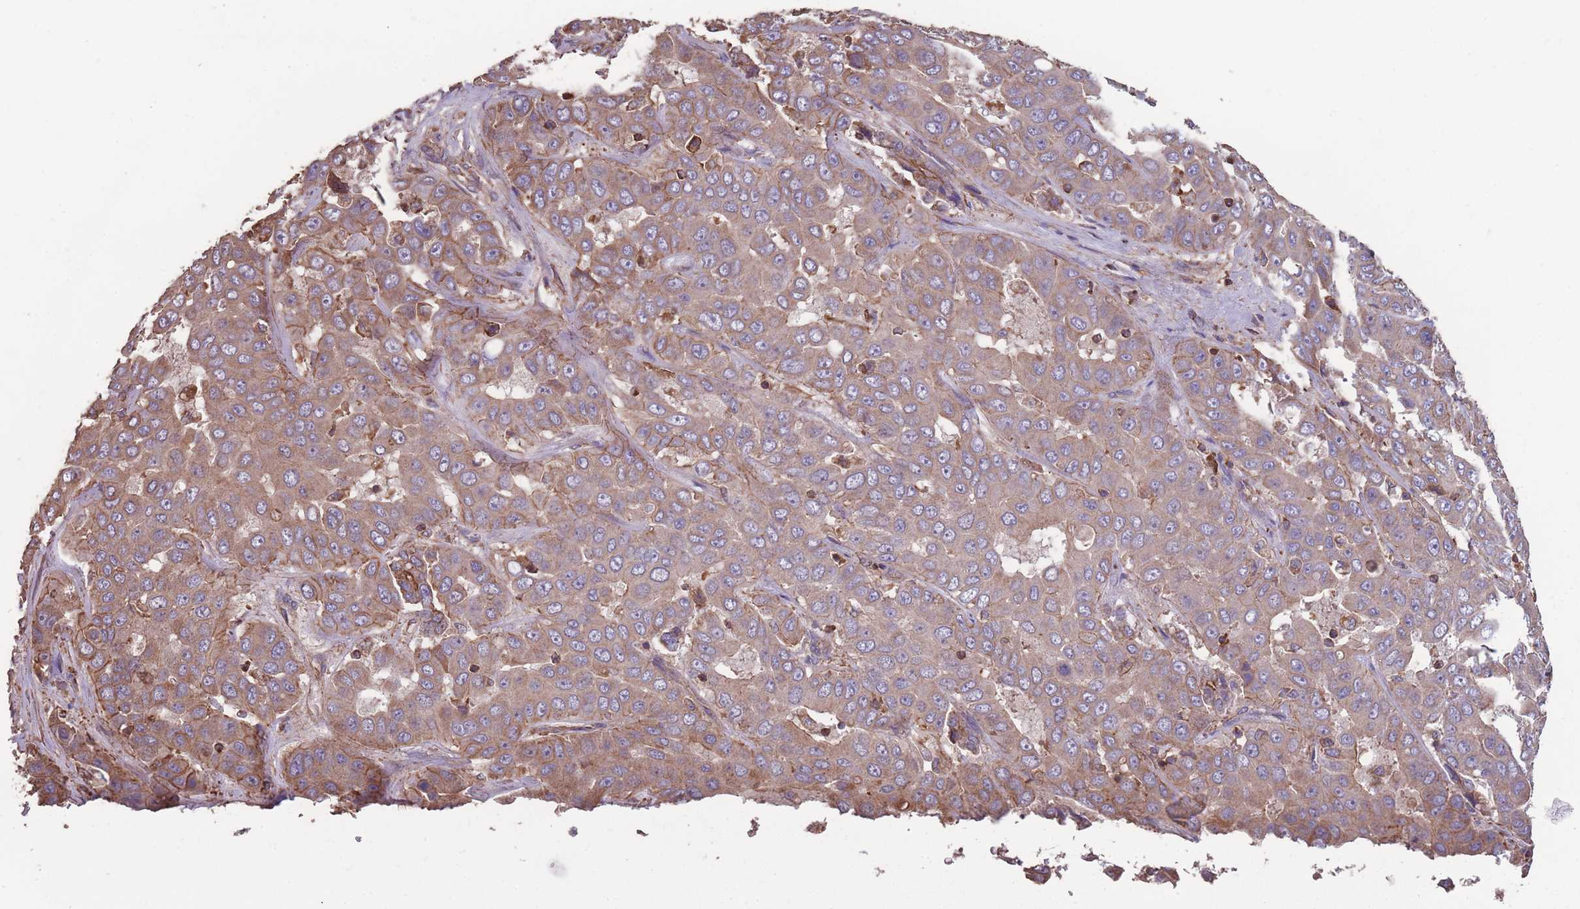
{"staining": {"intensity": "moderate", "quantity": ">75%", "location": "cytoplasmic/membranous"}, "tissue": "liver cancer", "cell_type": "Tumor cells", "image_type": "cancer", "snomed": [{"axis": "morphology", "description": "Cholangiocarcinoma"}, {"axis": "topography", "description": "Liver"}], "caption": "The immunohistochemical stain shows moderate cytoplasmic/membranous expression in tumor cells of cholangiocarcinoma (liver) tissue.", "gene": "NUDT21", "patient": {"sex": "female", "age": 52}}